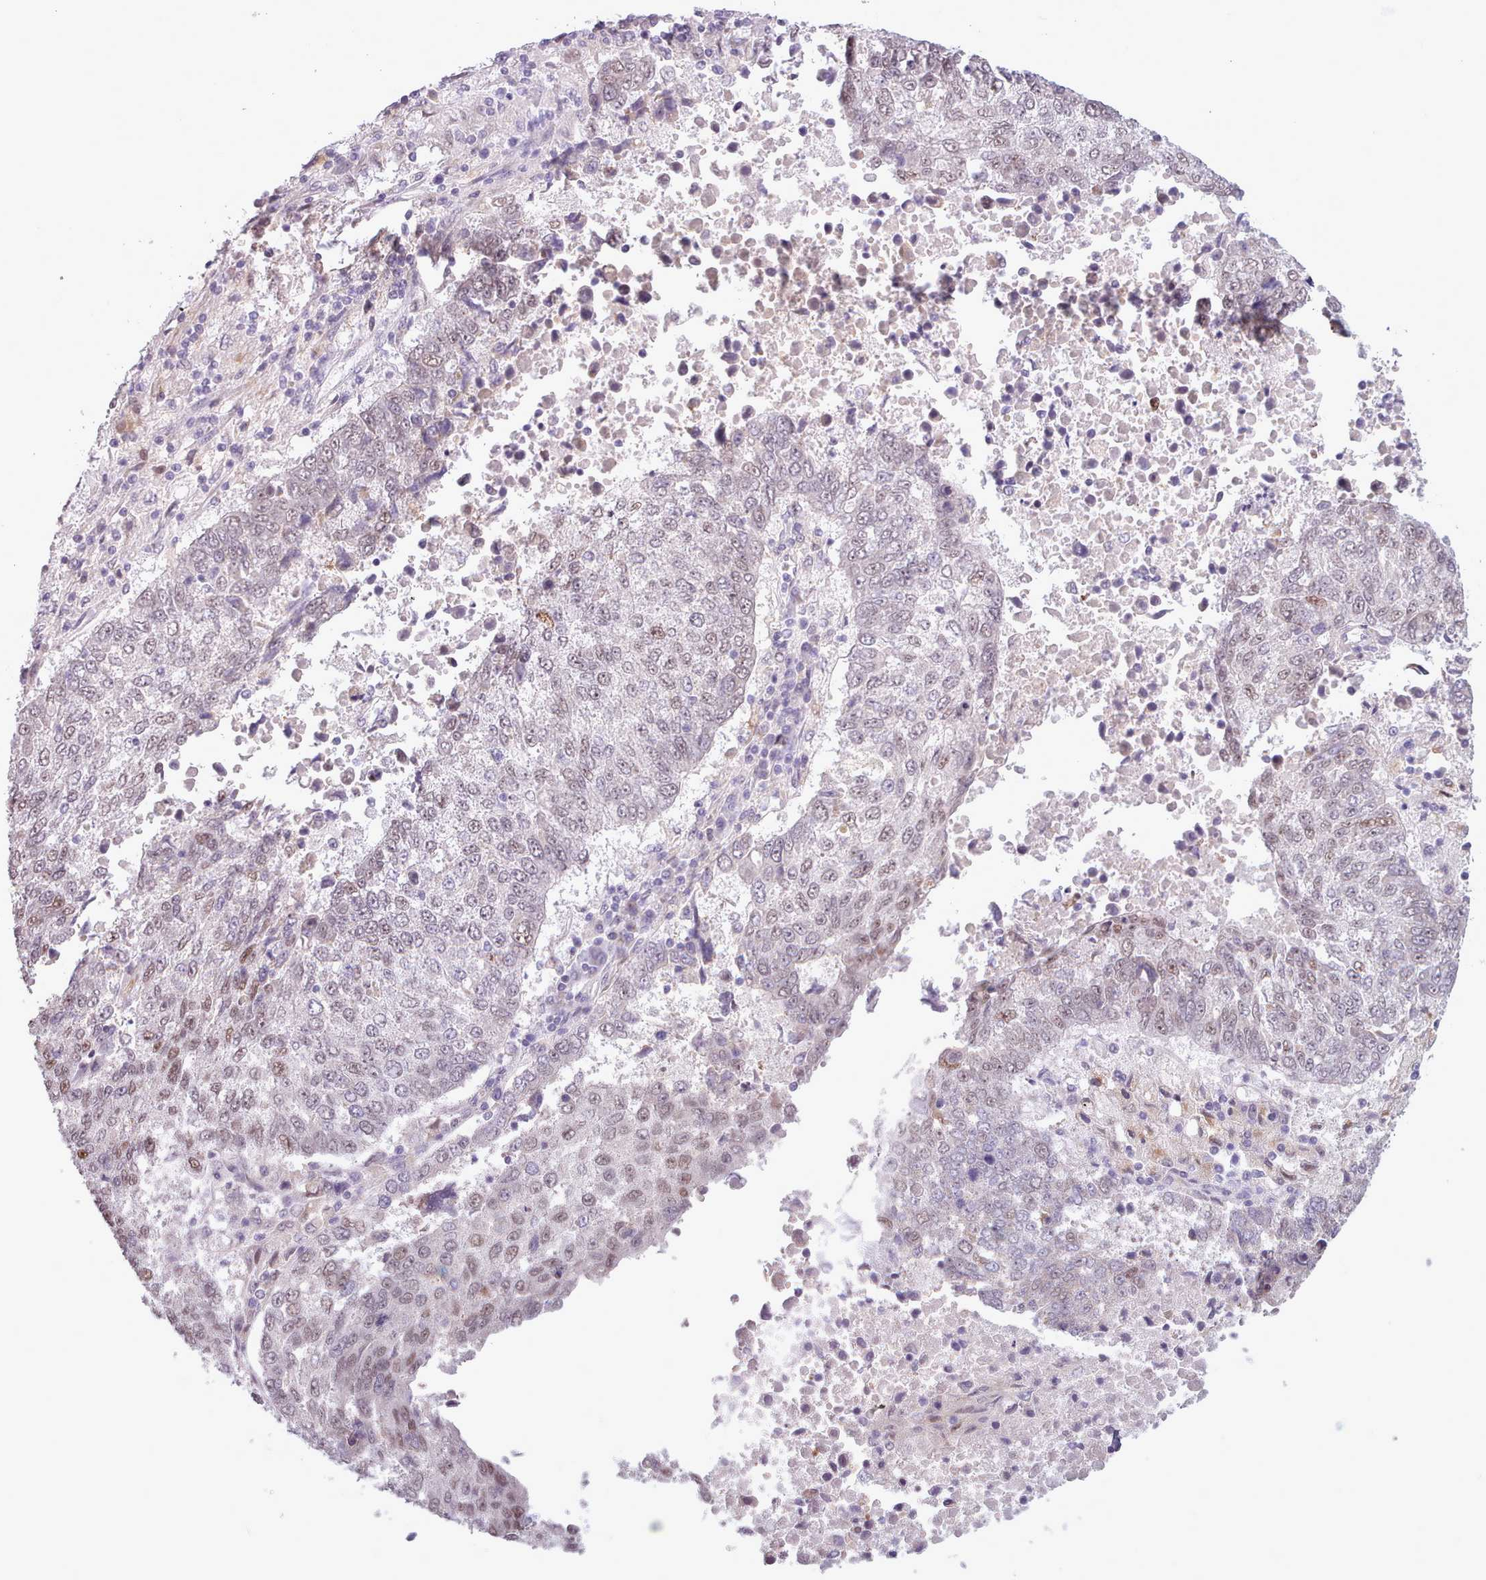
{"staining": {"intensity": "weak", "quantity": ">75%", "location": "nuclear"}, "tissue": "lung cancer", "cell_type": "Tumor cells", "image_type": "cancer", "snomed": [{"axis": "morphology", "description": "Squamous cell carcinoma, NOS"}, {"axis": "topography", "description": "Lung"}], "caption": "Weak nuclear expression is identified in approximately >75% of tumor cells in lung squamous cell carcinoma.", "gene": "SLURP1", "patient": {"sex": "male", "age": 73}}